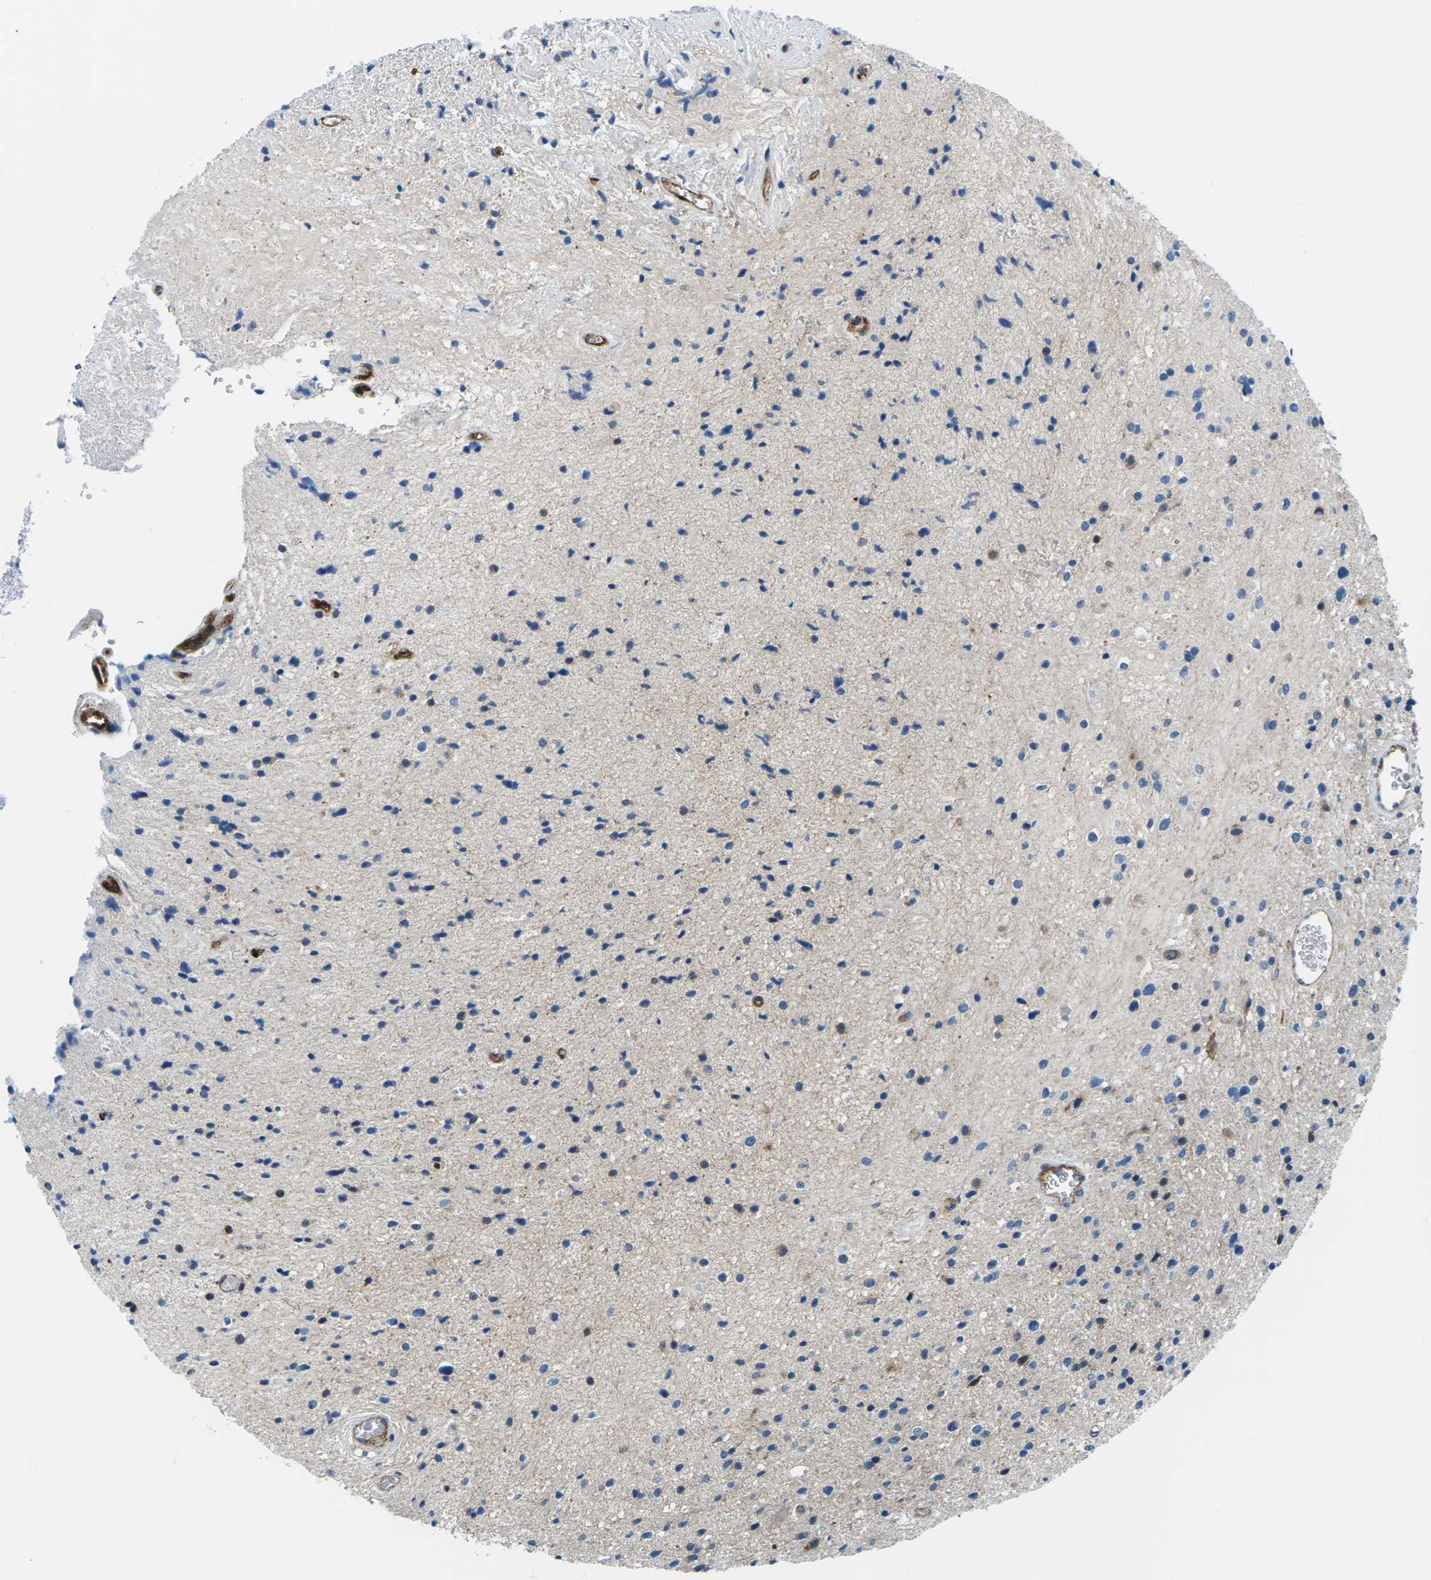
{"staining": {"intensity": "moderate", "quantity": "<25%", "location": "cytoplasmic/membranous"}, "tissue": "glioma", "cell_type": "Tumor cells", "image_type": "cancer", "snomed": [{"axis": "morphology", "description": "Glioma, malignant, High grade"}, {"axis": "topography", "description": "Brain"}], "caption": "An immunohistochemistry (IHC) image of tumor tissue is shown. Protein staining in brown shows moderate cytoplasmic/membranous positivity in malignant glioma (high-grade) within tumor cells.", "gene": "SOCS4", "patient": {"sex": "male", "age": 33}}